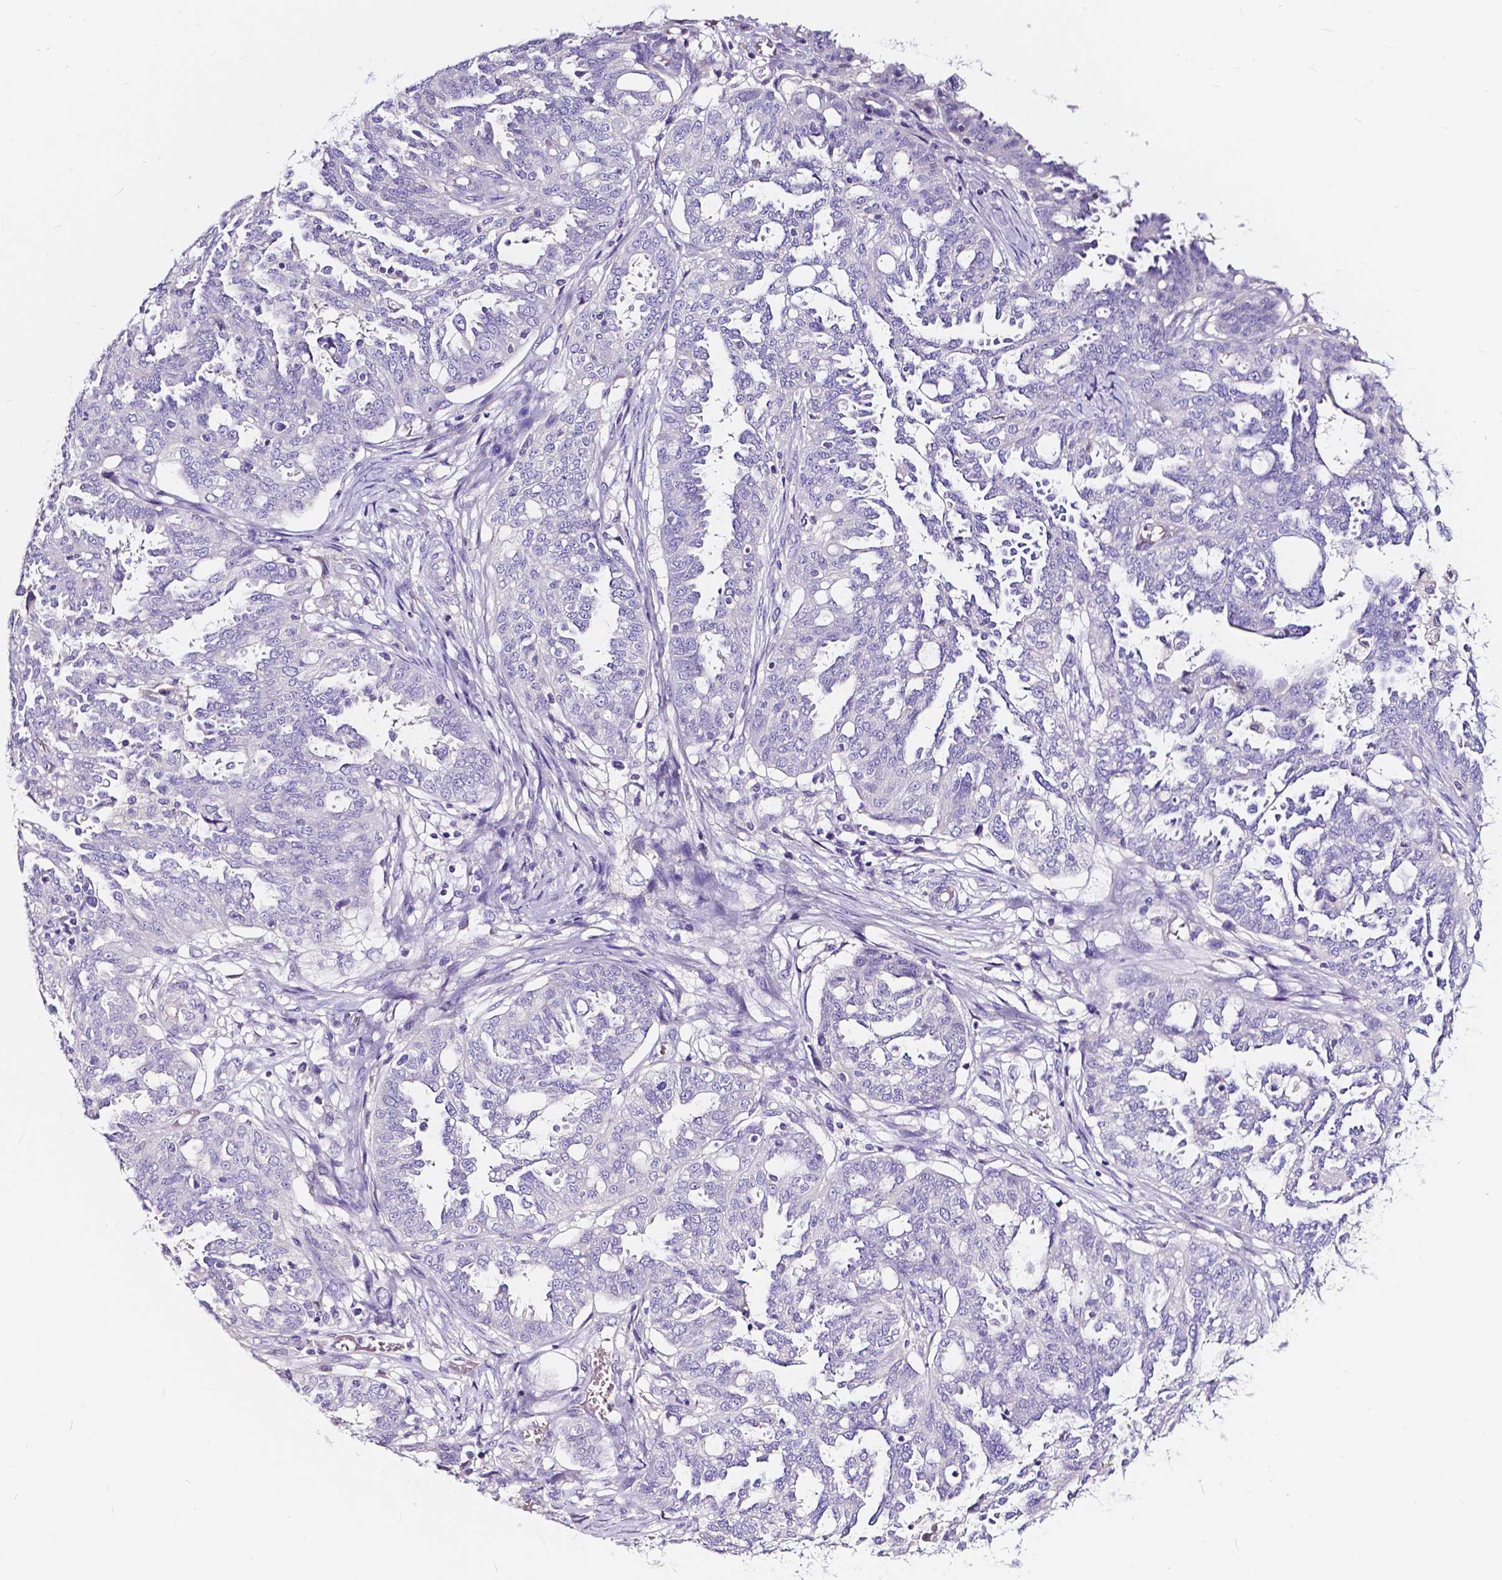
{"staining": {"intensity": "negative", "quantity": "none", "location": "none"}, "tissue": "ovarian cancer", "cell_type": "Tumor cells", "image_type": "cancer", "snomed": [{"axis": "morphology", "description": "Cystadenocarcinoma, serous, NOS"}, {"axis": "topography", "description": "Ovary"}], "caption": "High magnification brightfield microscopy of serous cystadenocarcinoma (ovarian) stained with DAB (brown) and counterstained with hematoxylin (blue): tumor cells show no significant expression. (Stains: DAB IHC with hematoxylin counter stain, Microscopy: brightfield microscopy at high magnification).", "gene": "CLSTN2", "patient": {"sex": "female", "age": 67}}